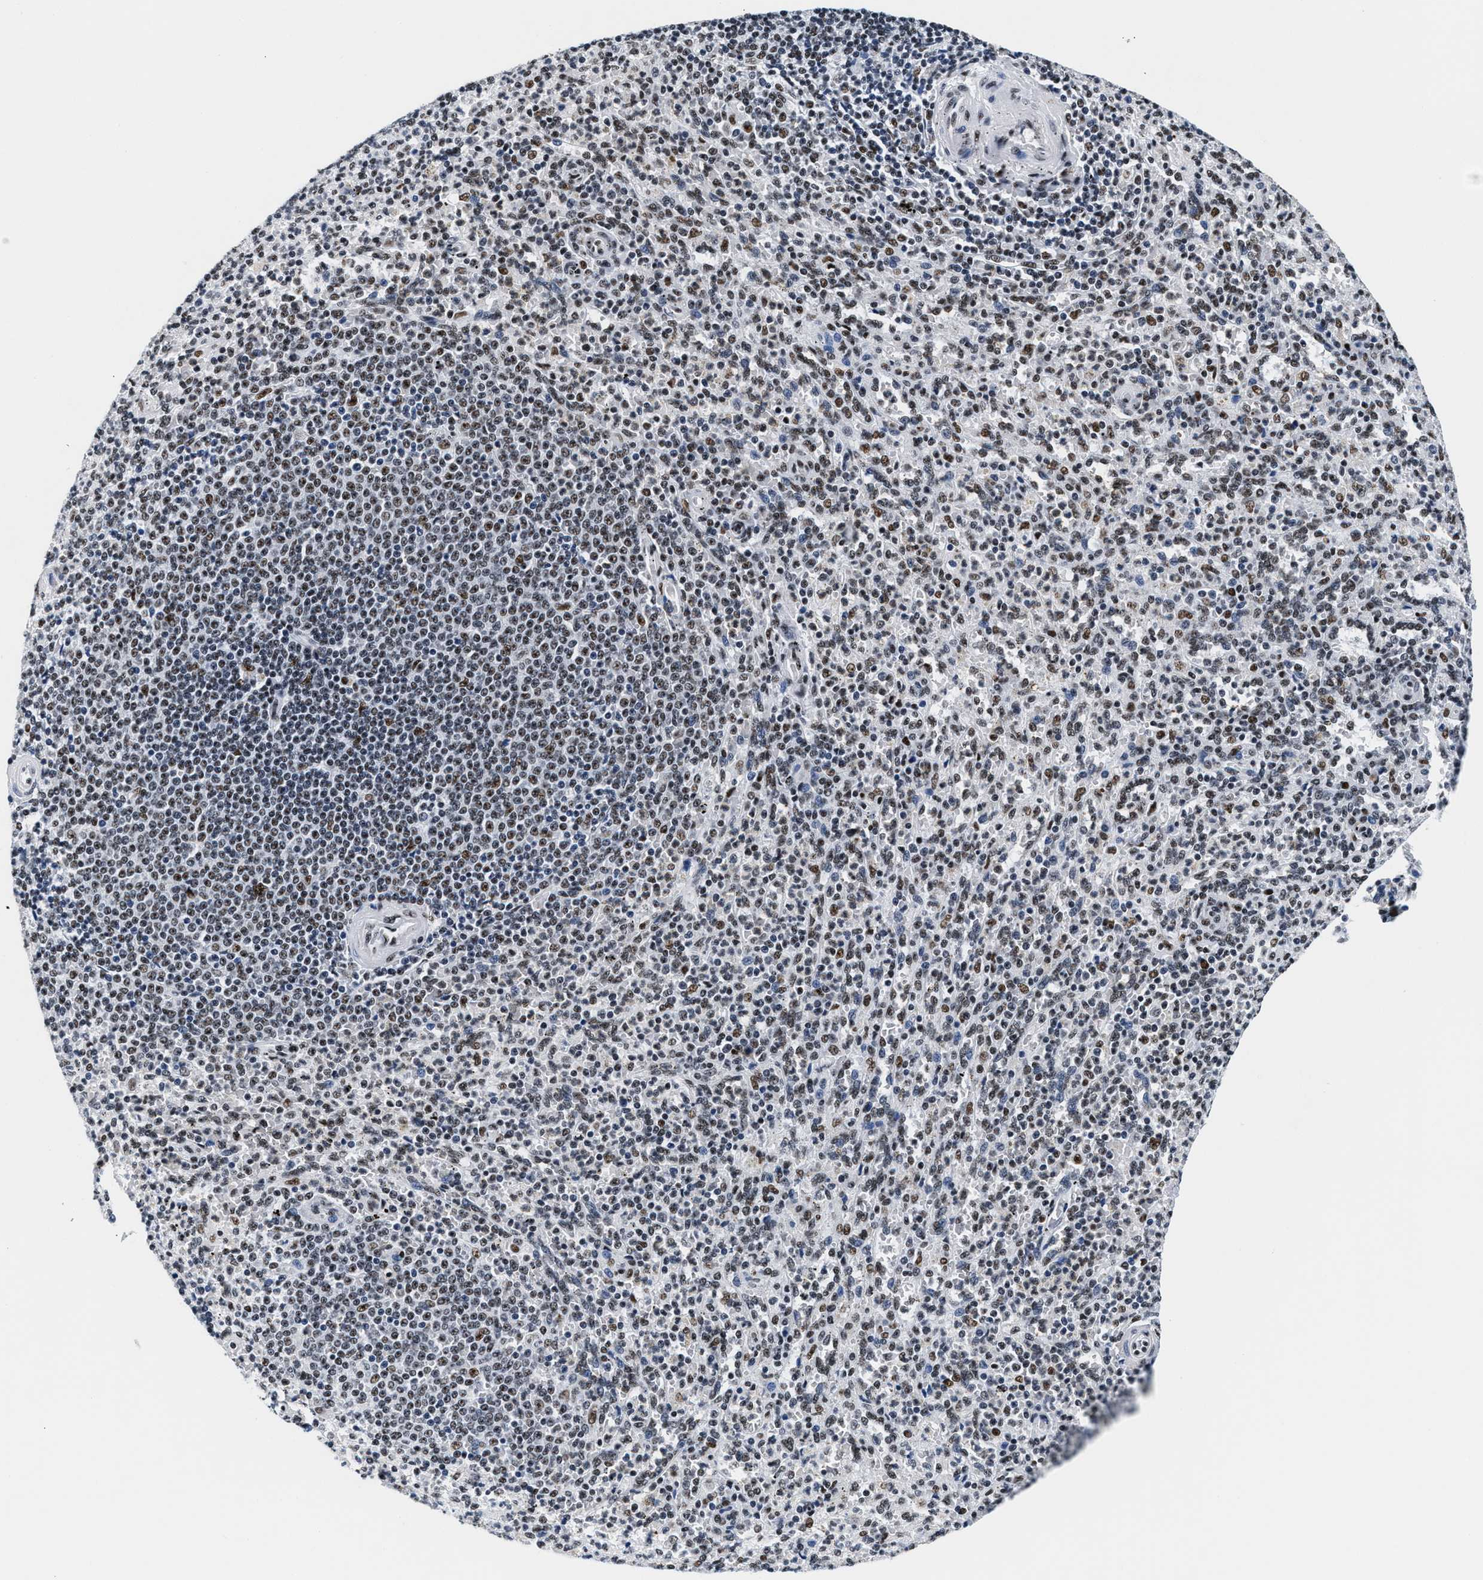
{"staining": {"intensity": "moderate", "quantity": ">75%", "location": "nuclear"}, "tissue": "spleen", "cell_type": "Cells in red pulp", "image_type": "normal", "snomed": [{"axis": "morphology", "description": "Normal tissue, NOS"}, {"axis": "topography", "description": "Spleen"}], "caption": "IHC of unremarkable human spleen exhibits medium levels of moderate nuclear positivity in about >75% of cells in red pulp.", "gene": "RAD50", "patient": {"sex": "male", "age": 36}}